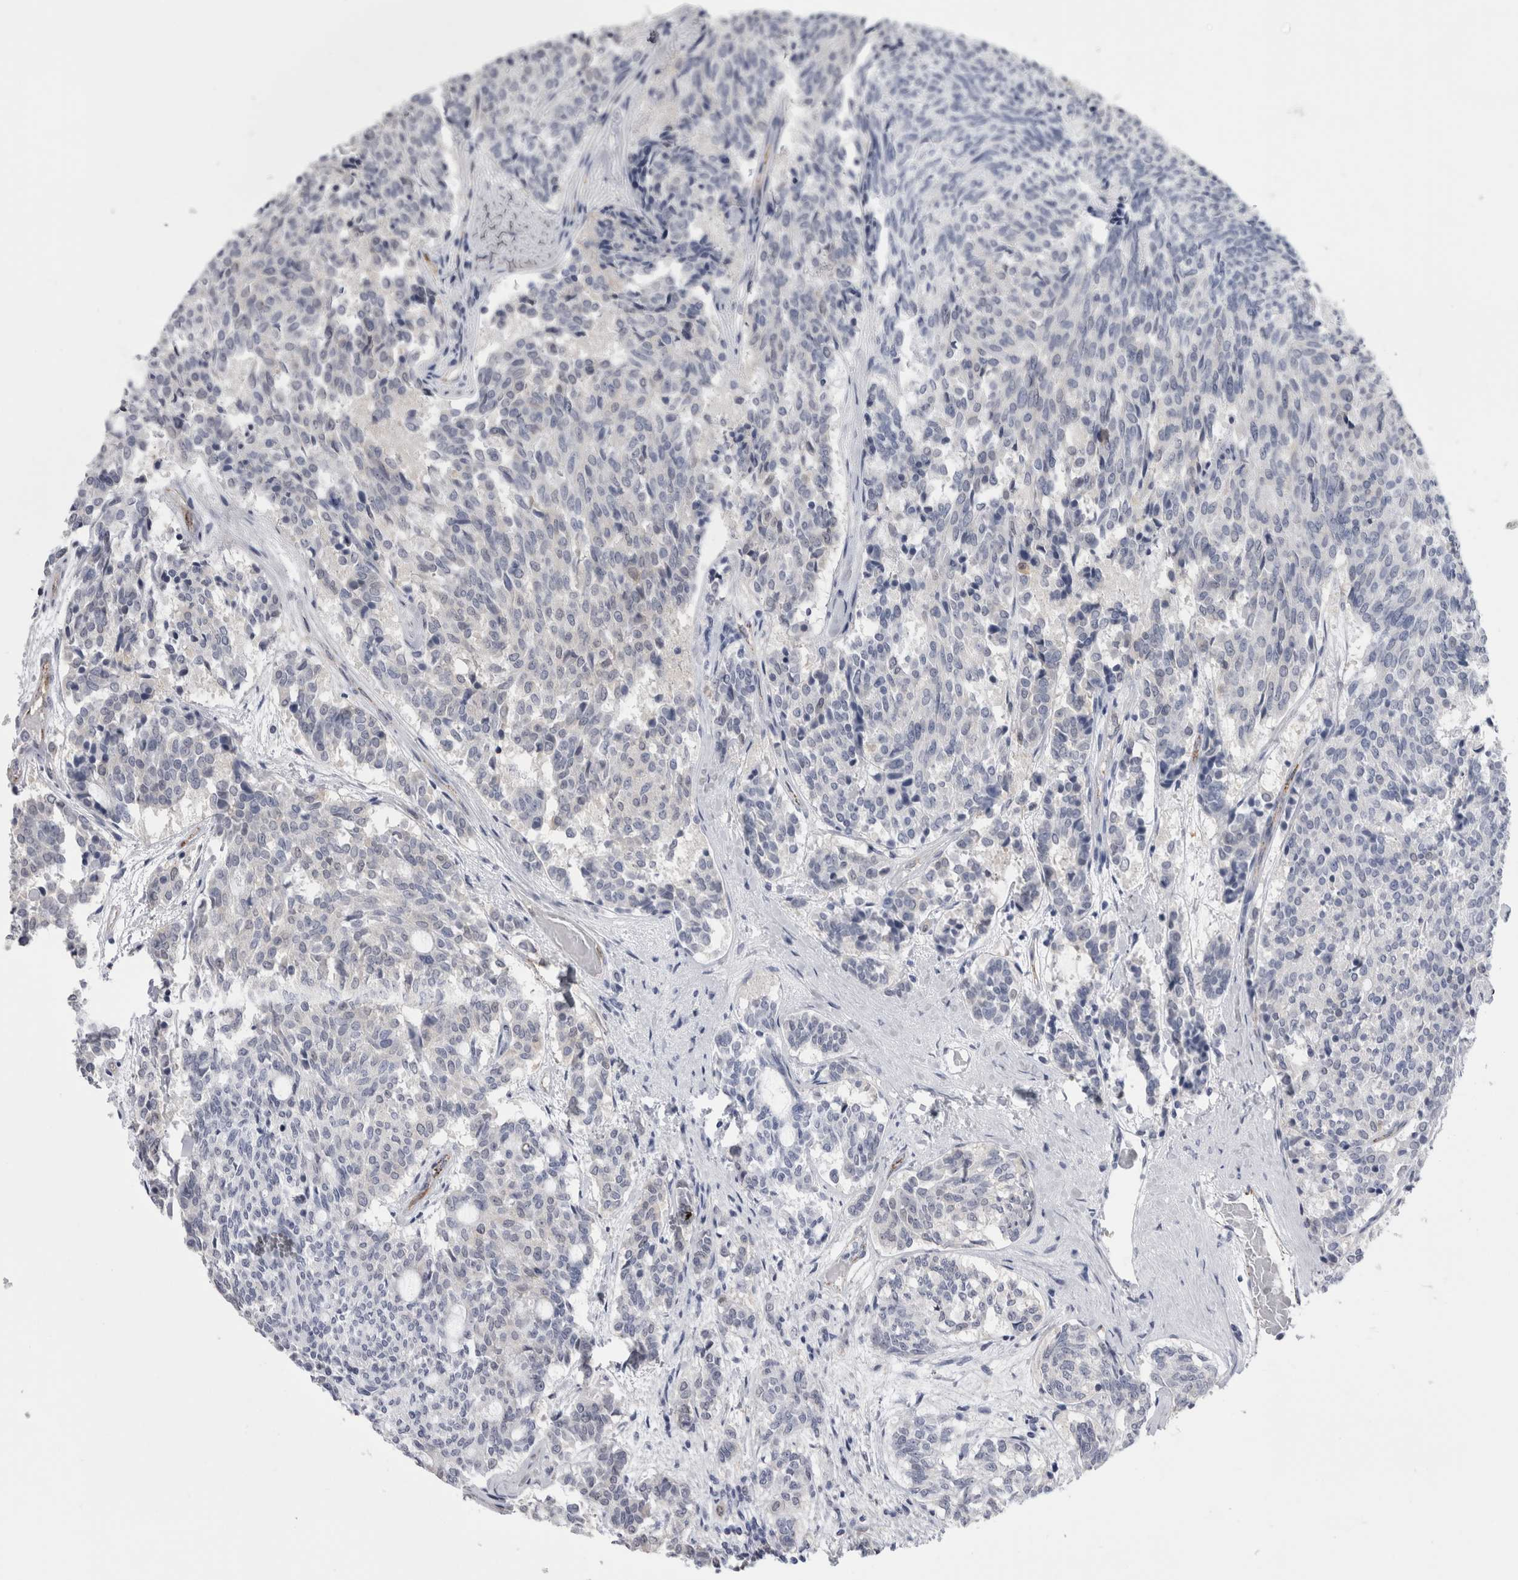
{"staining": {"intensity": "negative", "quantity": "none", "location": "none"}, "tissue": "carcinoid", "cell_type": "Tumor cells", "image_type": "cancer", "snomed": [{"axis": "morphology", "description": "Carcinoid, malignant, NOS"}, {"axis": "topography", "description": "Pancreas"}], "caption": "Immunohistochemistry of human carcinoid (malignant) displays no staining in tumor cells.", "gene": "ACOT7", "patient": {"sex": "female", "age": 54}}